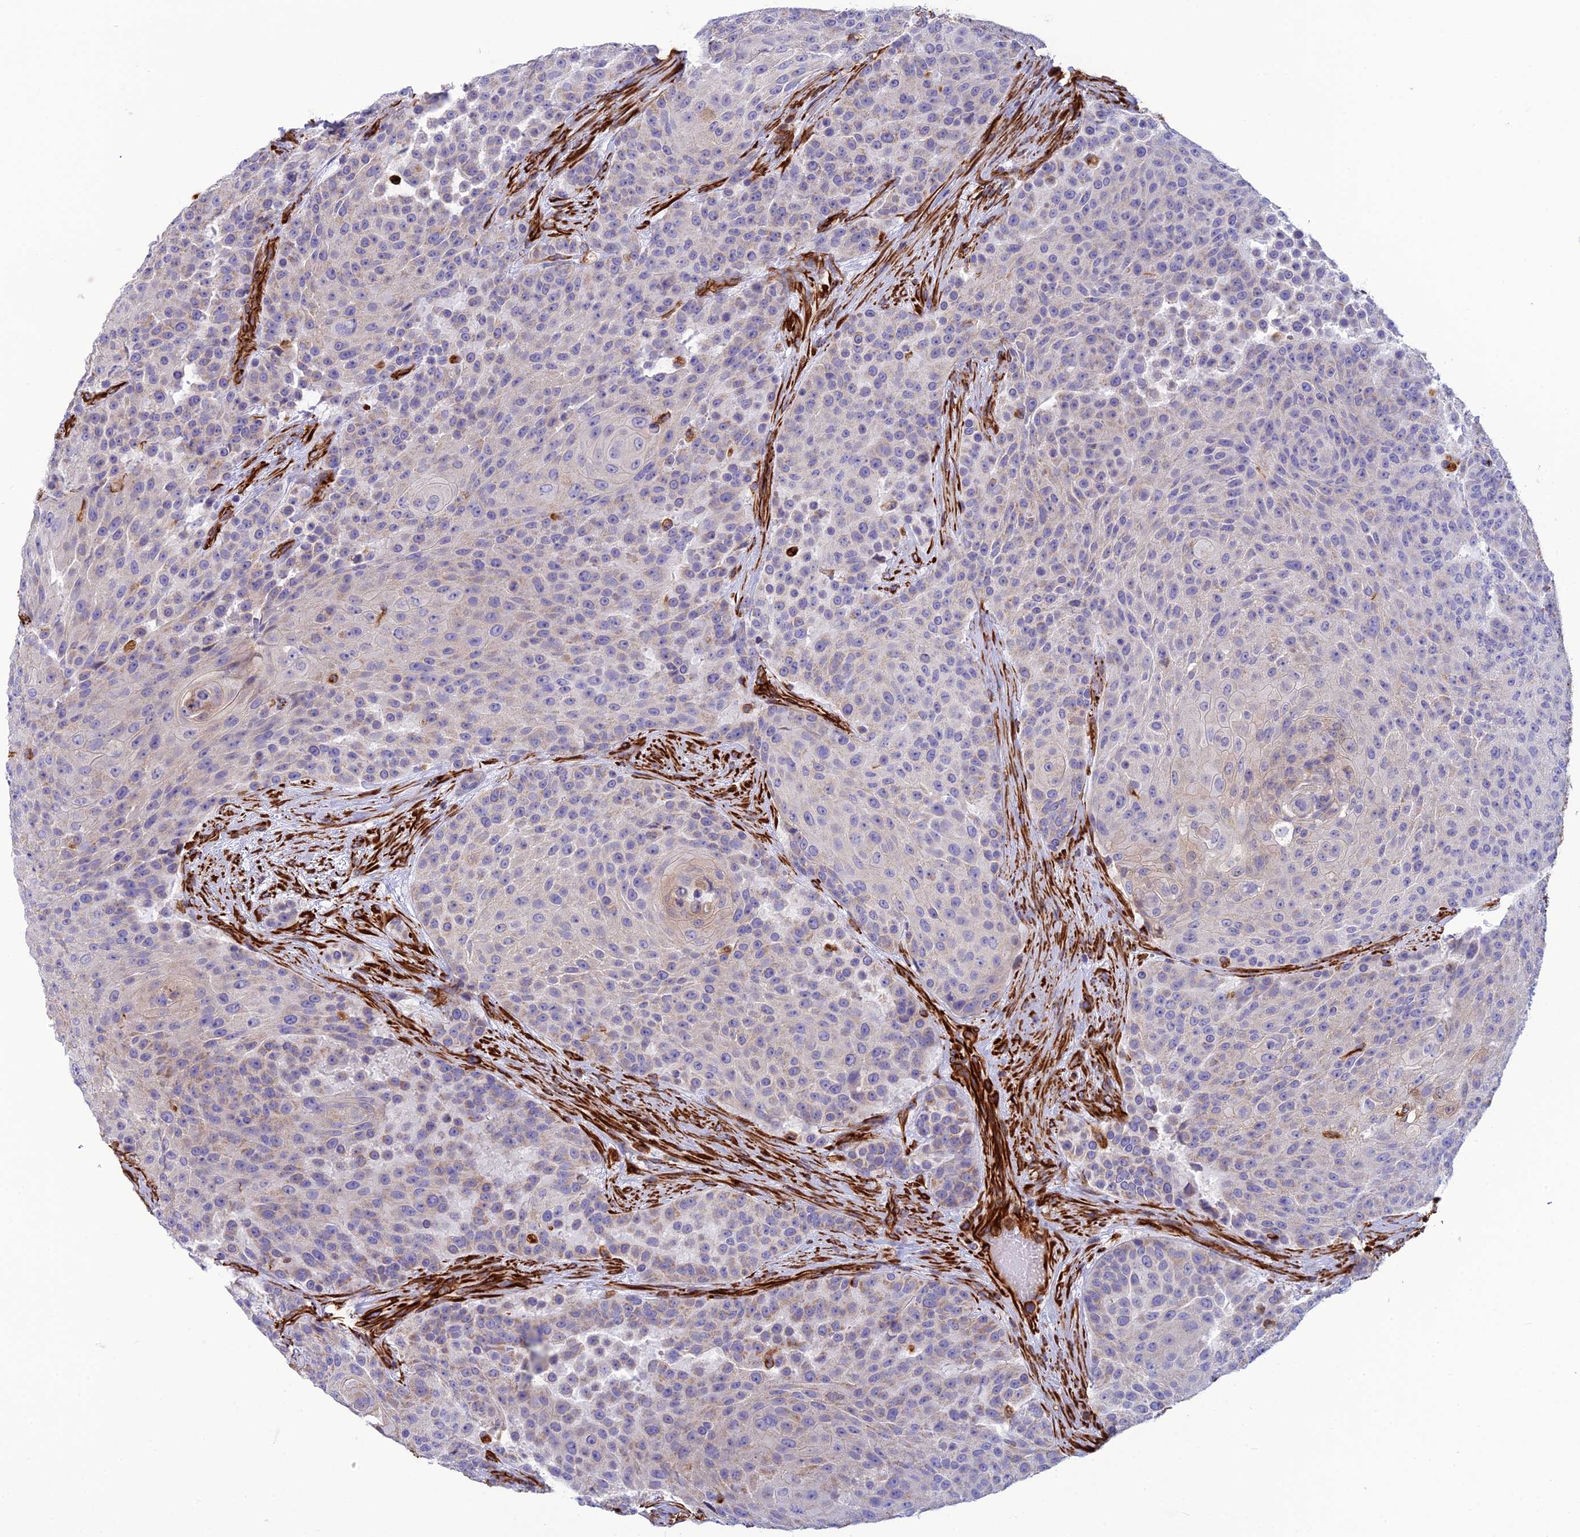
{"staining": {"intensity": "negative", "quantity": "none", "location": "none"}, "tissue": "urothelial cancer", "cell_type": "Tumor cells", "image_type": "cancer", "snomed": [{"axis": "morphology", "description": "Urothelial carcinoma, High grade"}, {"axis": "topography", "description": "Urinary bladder"}], "caption": "This photomicrograph is of urothelial cancer stained with immunohistochemistry to label a protein in brown with the nuclei are counter-stained blue. There is no expression in tumor cells. The staining was performed using DAB to visualize the protein expression in brown, while the nuclei were stained in blue with hematoxylin (Magnification: 20x).", "gene": "FBXL20", "patient": {"sex": "female", "age": 63}}